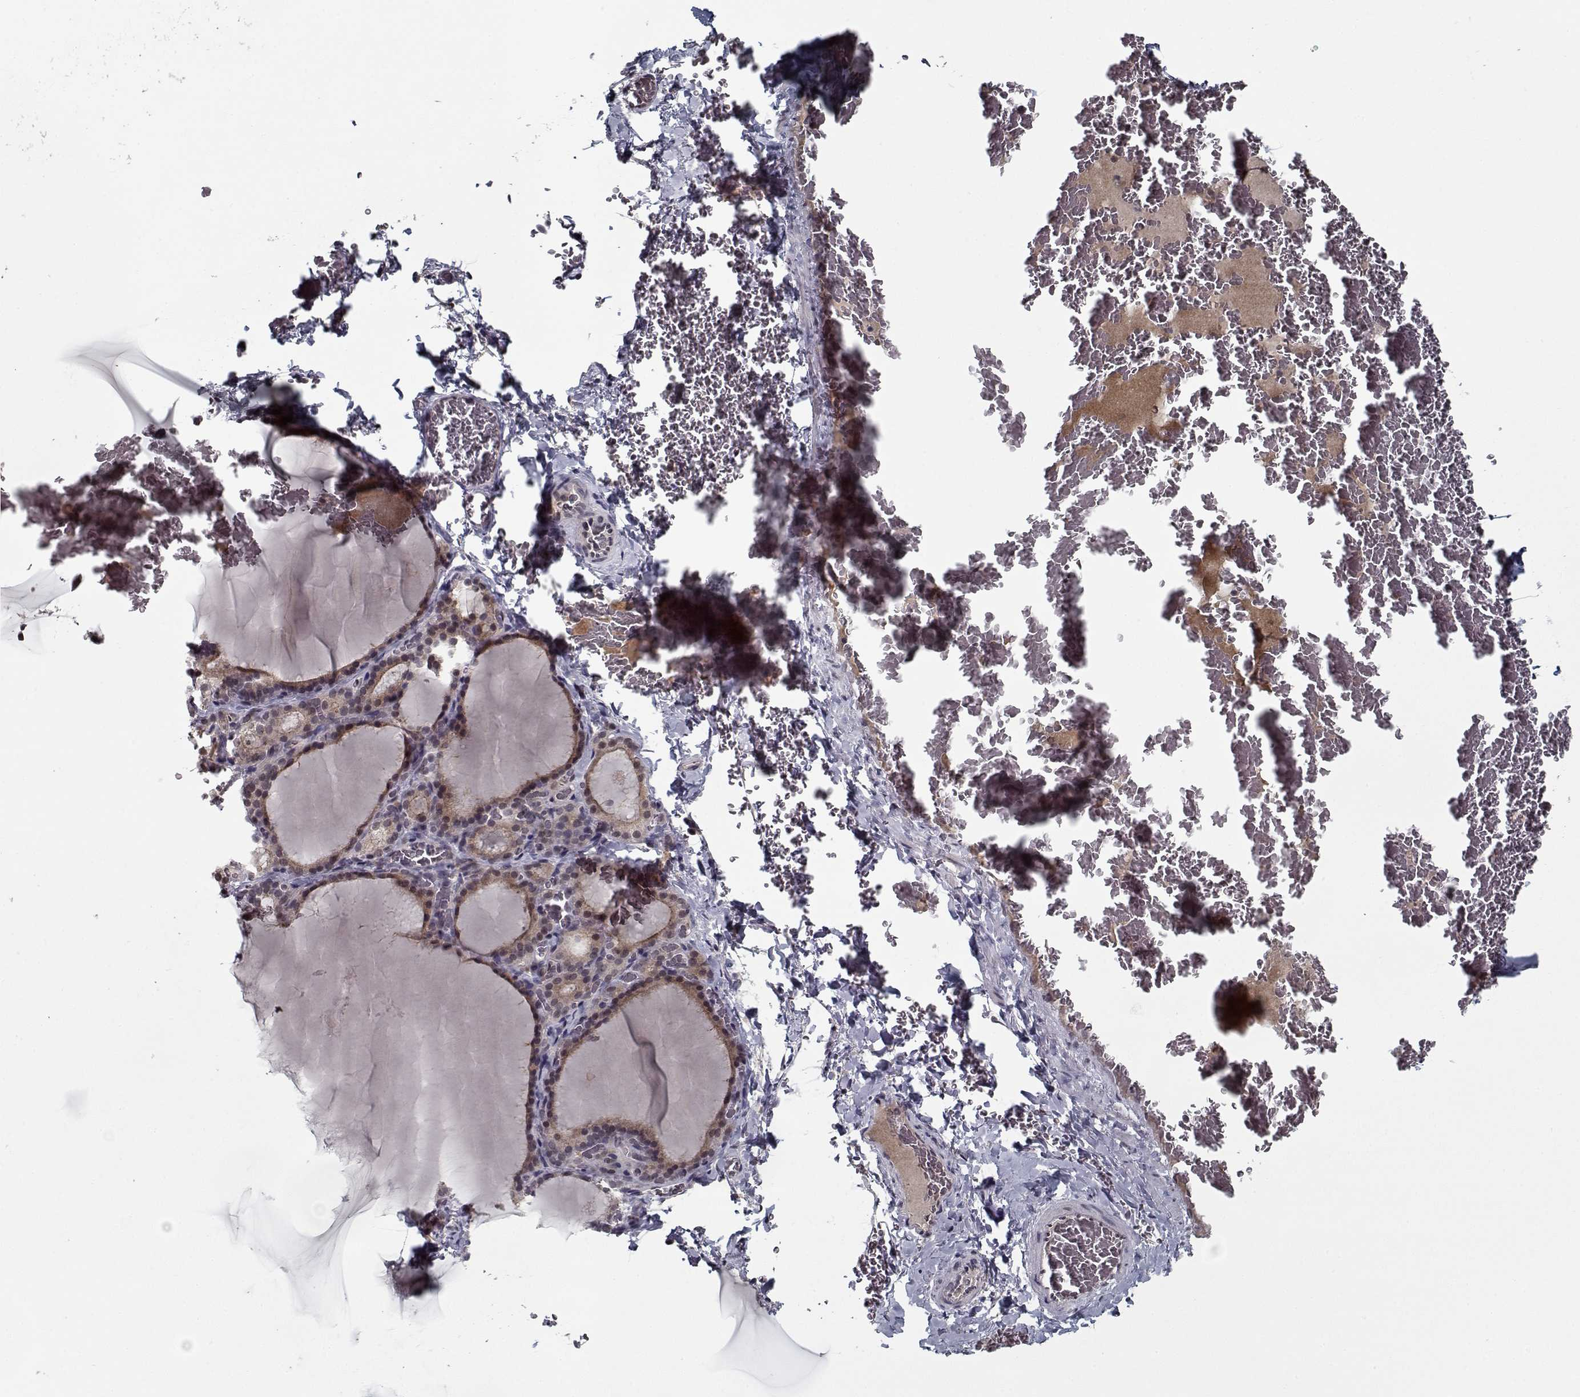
{"staining": {"intensity": "weak", "quantity": ">75%", "location": "cytoplasmic/membranous"}, "tissue": "thyroid gland", "cell_type": "Glandular cells", "image_type": "normal", "snomed": [{"axis": "morphology", "description": "Normal tissue, NOS"}, {"axis": "morphology", "description": "Hyperplasia, NOS"}, {"axis": "topography", "description": "Thyroid gland"}], "caption": "This micrograph shows immunohistochemistry (IHC) staining of benign thyroid gland, with low weak cytoplasmic/membranous expression in approximately >75% of glandular cells.", "gene": "NLK", "patient": {"sex": "female", "age": 27}}